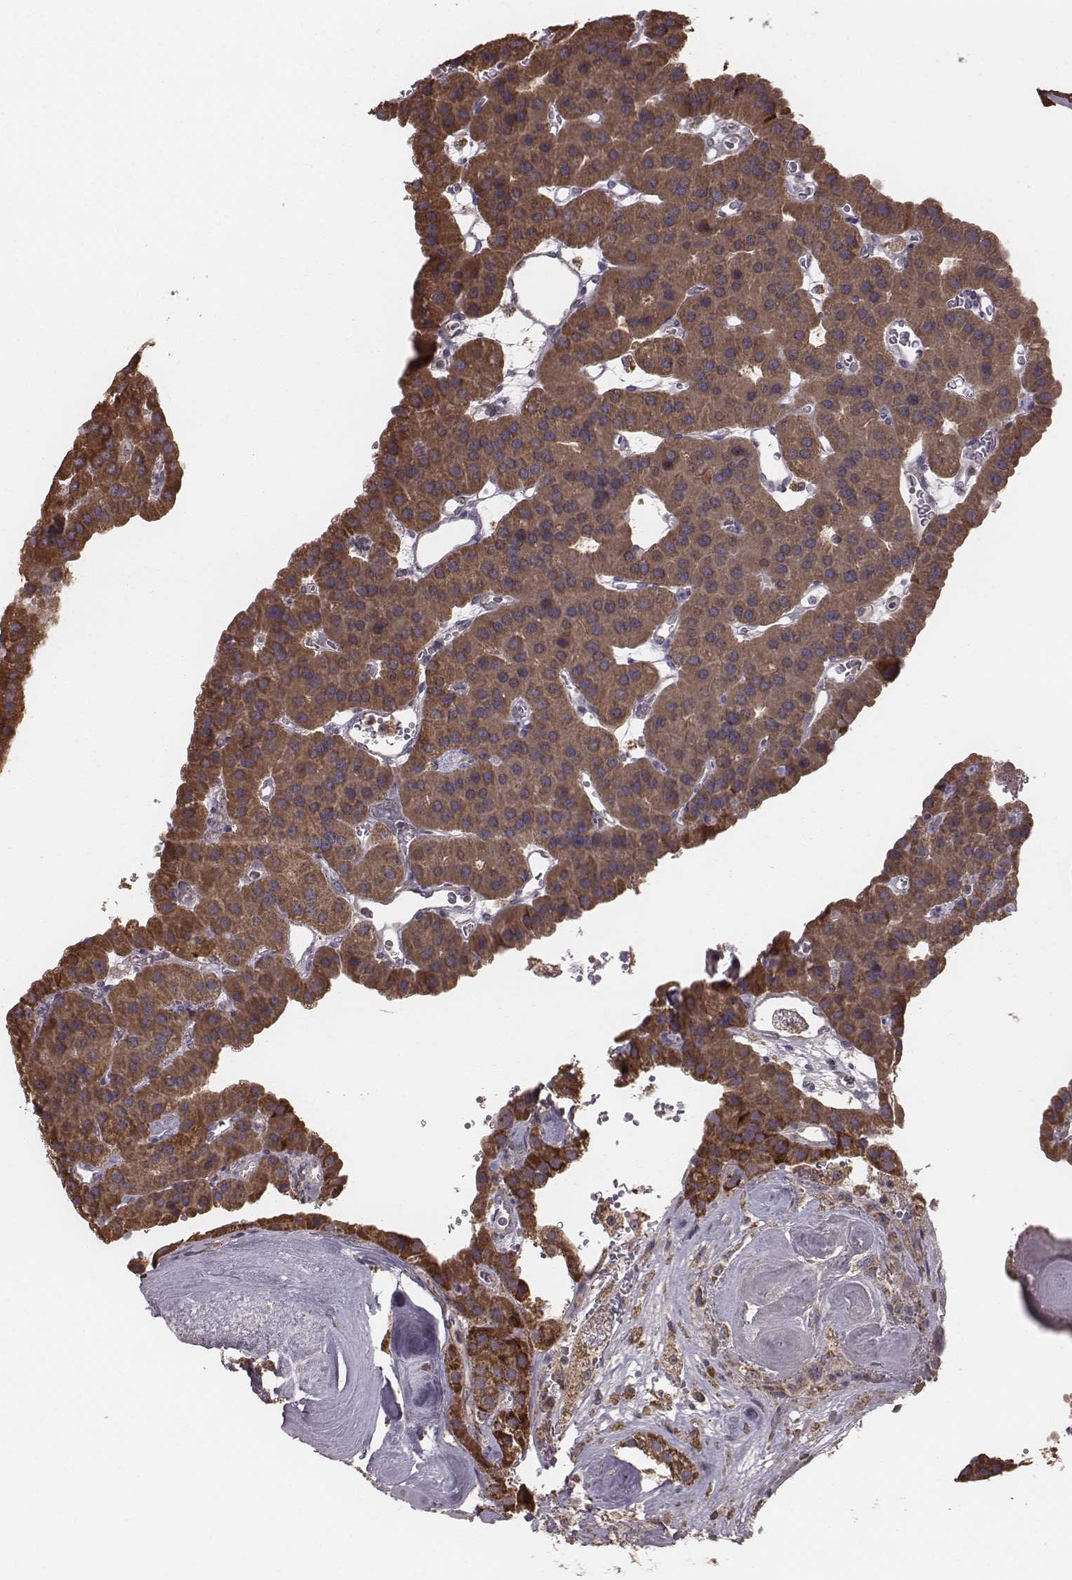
{"staining": {"intensity": "strong", "quantity": ">75%", "location": "cytoplasmic/membranous"}, "tissue": "parathyroid gland", "cell_type": "Glandular cells", "image_type": "normal", "snomed": [{"axis": "morphology", "description": "Normal tissue, NOS"}, {"axis": "morphology", "description": "Adenoma, NOS"}, {"axis": "topography", "description": "Parathyroid gland"}], "caption": "A high amount of strong cytoplasmic/membranous expression is appreciated in approximately >75% of glandular cells in normal parathyroid gland. (IHC, brightfield microscopy, high magnification).", "gene": "PDCD2L", "patient": {"sex": "female", "age": 86}}